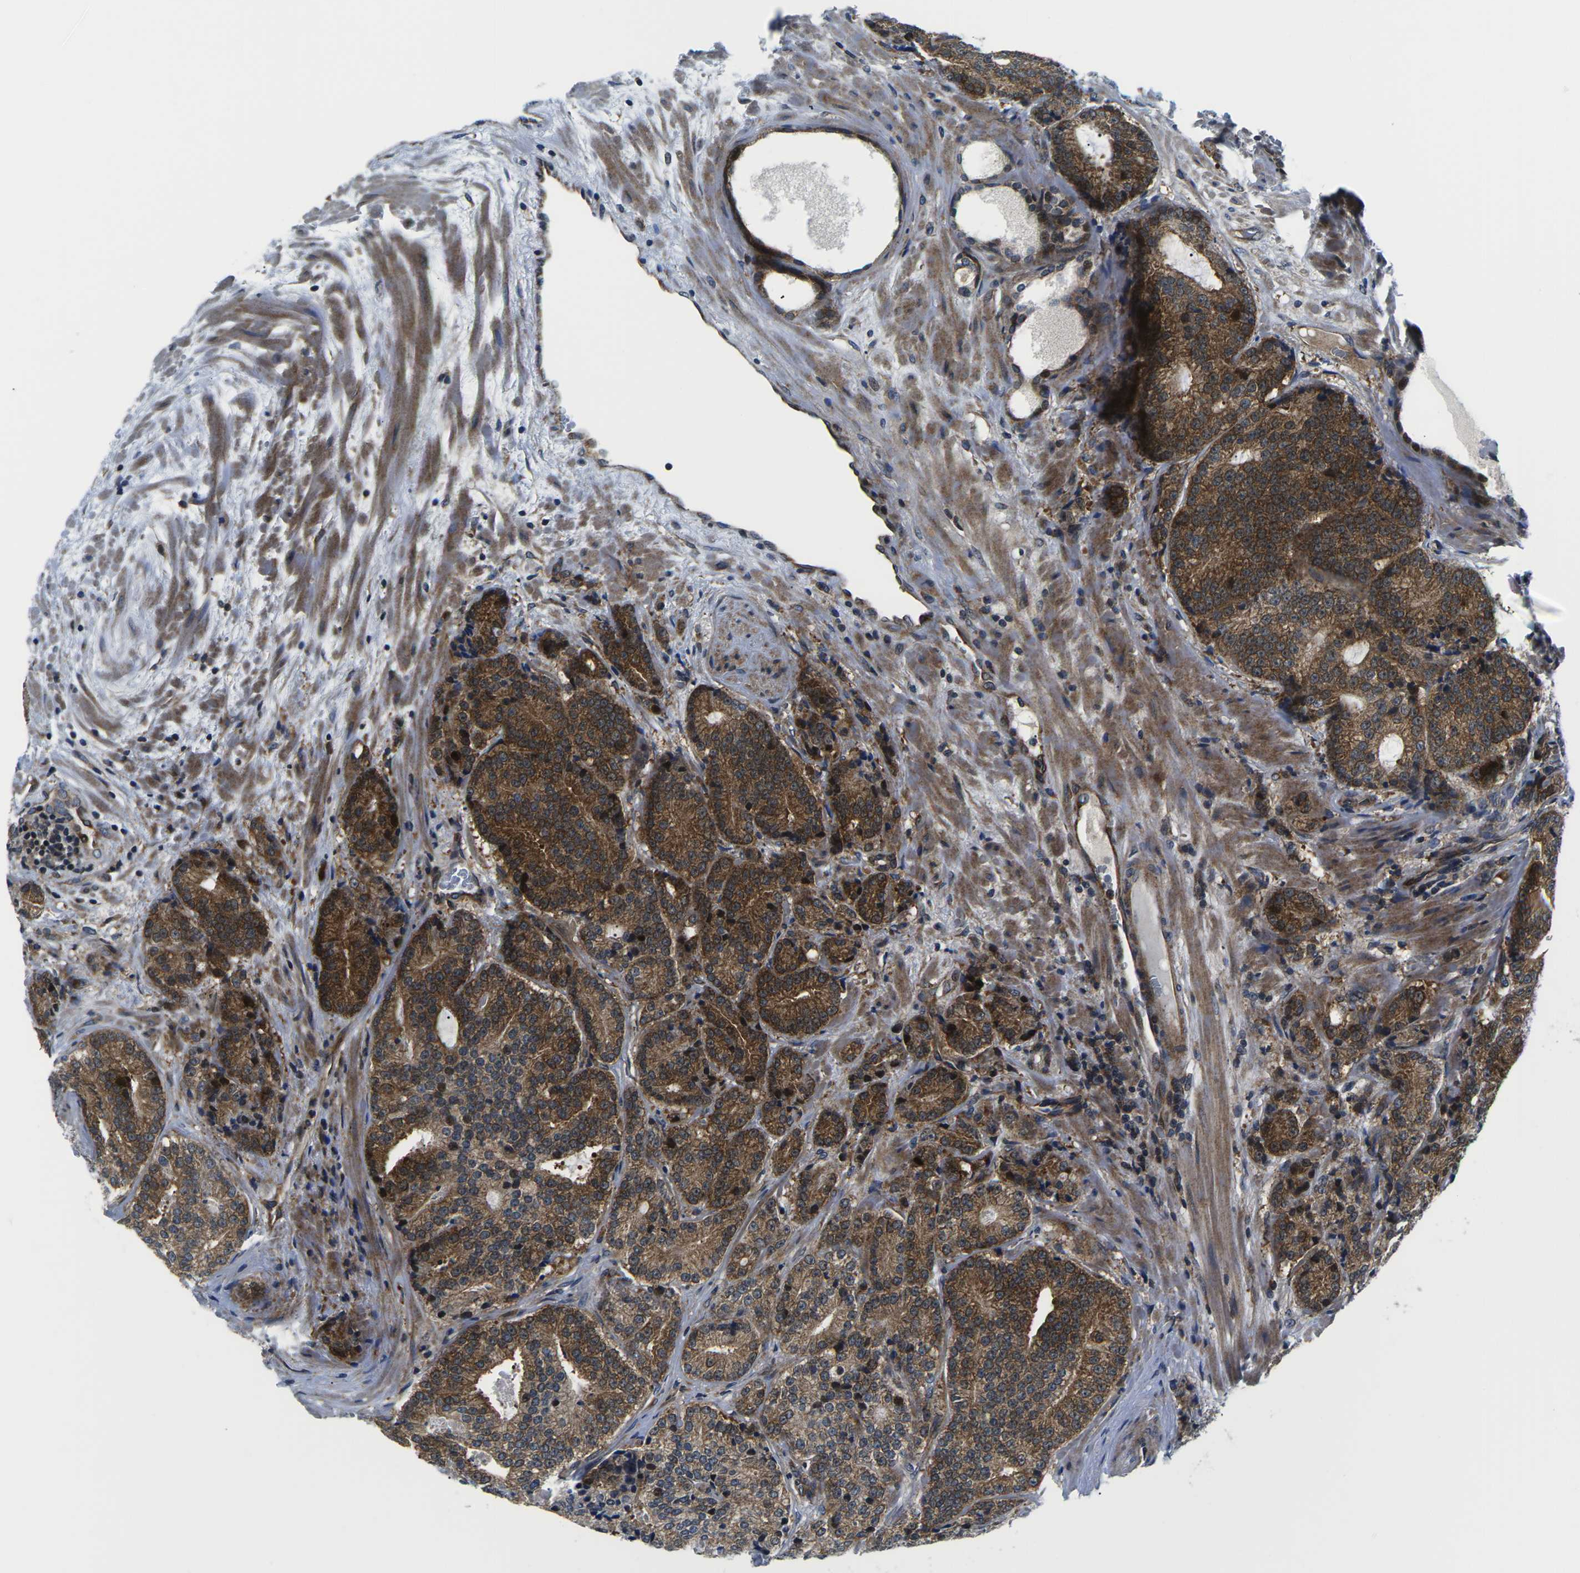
{"staining": {"intensity": "strong", "quantity": ">75%", "location": "cytoplasmic/membranous"}, "tissue": "prostate cancer", "cell_type": "Tumor cells", "image_type": "cancer", "snomed": [{"axis": "morphology", "description": "Adenocarcinoma, High grade"}, {"axis": "topography", "description": "Prostate"}], "caption": "Protein expression analysis of prostate cancer (adenocarcinoma (high-grade)) exhibits strong cytoplasmic/membranous positivity in about >75% of tumor cells. (DAB (3,3'-diaminobenzidine) IHC with brightfield microscopy, high magnification).", "gene": "EIF4E", "patient": {"sex": "male", "age": 61}}